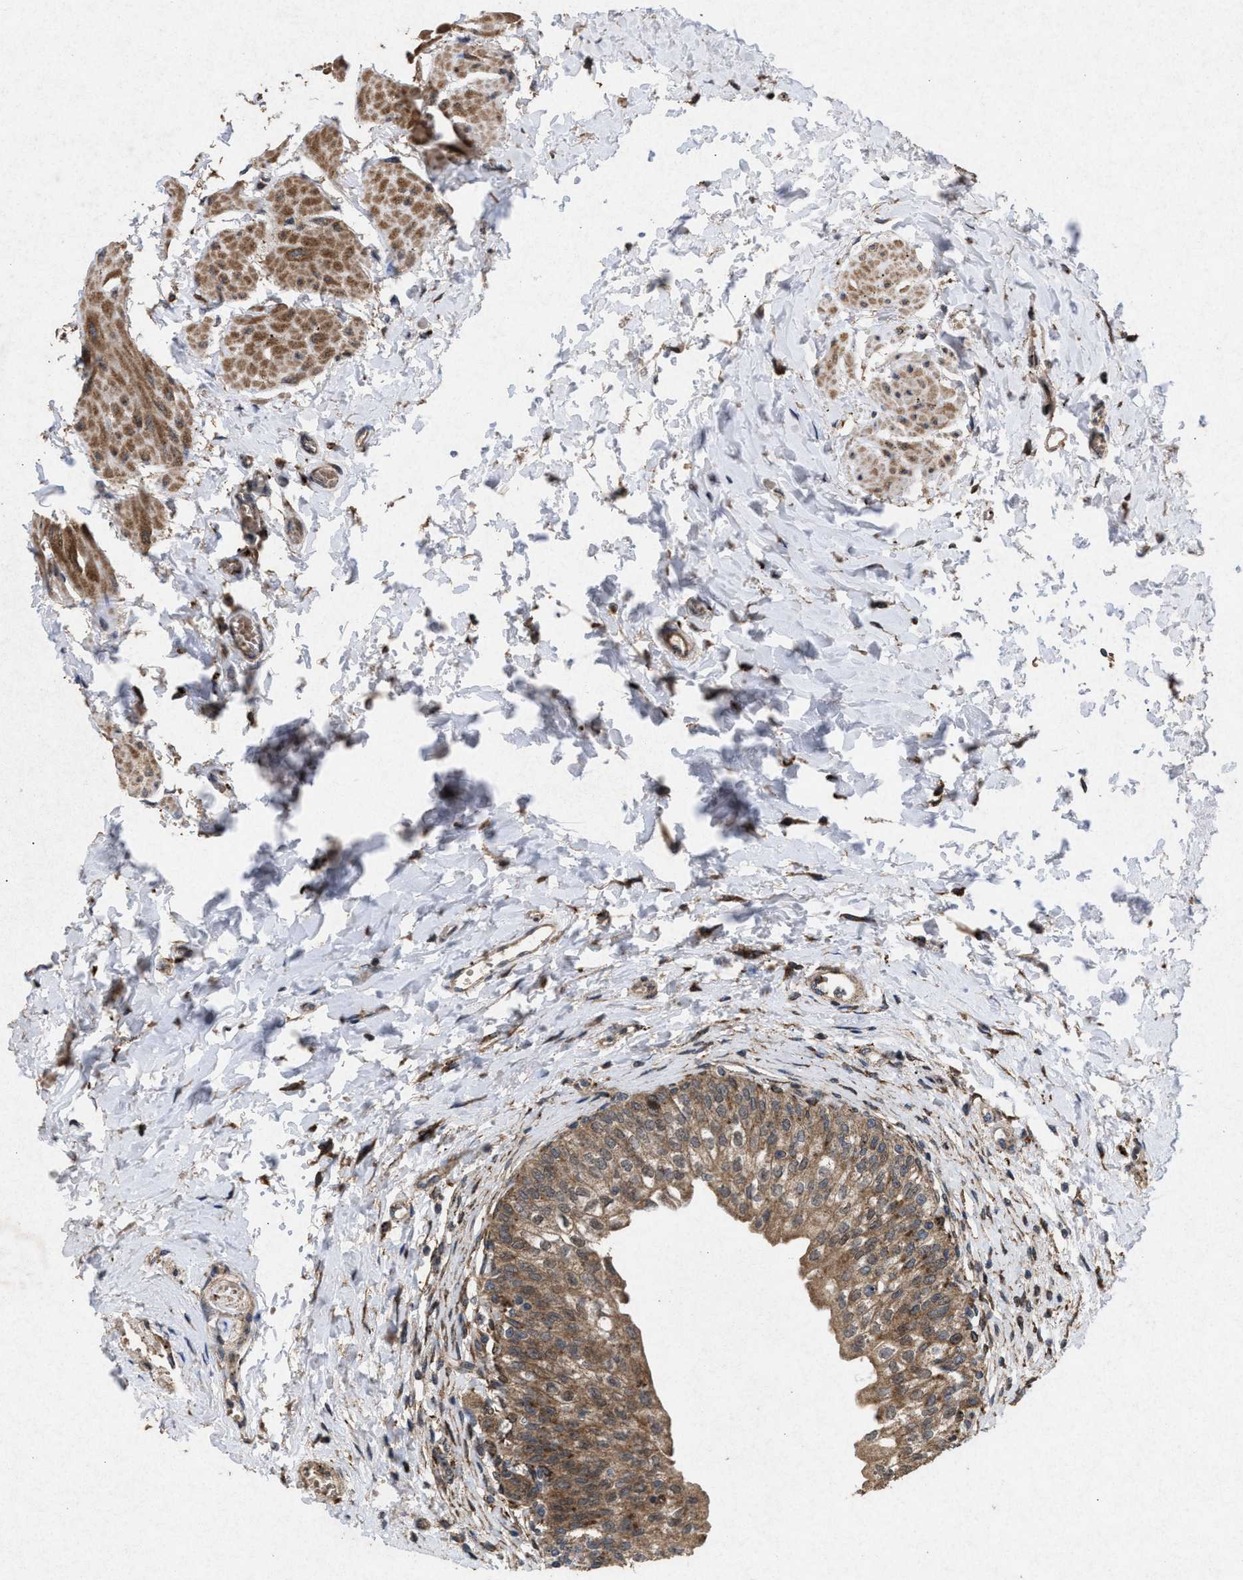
{"staining": {"intensity": "moderate", "quantity": ">75%", "location": "cytoplasmic/membranous"}, "tissue": "urinary bladder", "cell_type": "Urothelial cells", "image_type": "normal", "snomed": [{"axis": "morphology", "description": "Normal tissue, NOS"}, {"axis": "topography", "description": "Urinary bladder"}], "caption": "An image of human urinary bladder stained for a protein exhibits moderate cytoplasmic/membranous brown staining in urothelial cells. The staining is performed using DAB brown chromogen to label protein expression. The nuclei are counter-stained blue using hematoxylin.", "gene": "MSI2", "patient": {"sex": "male", "age": 55}}